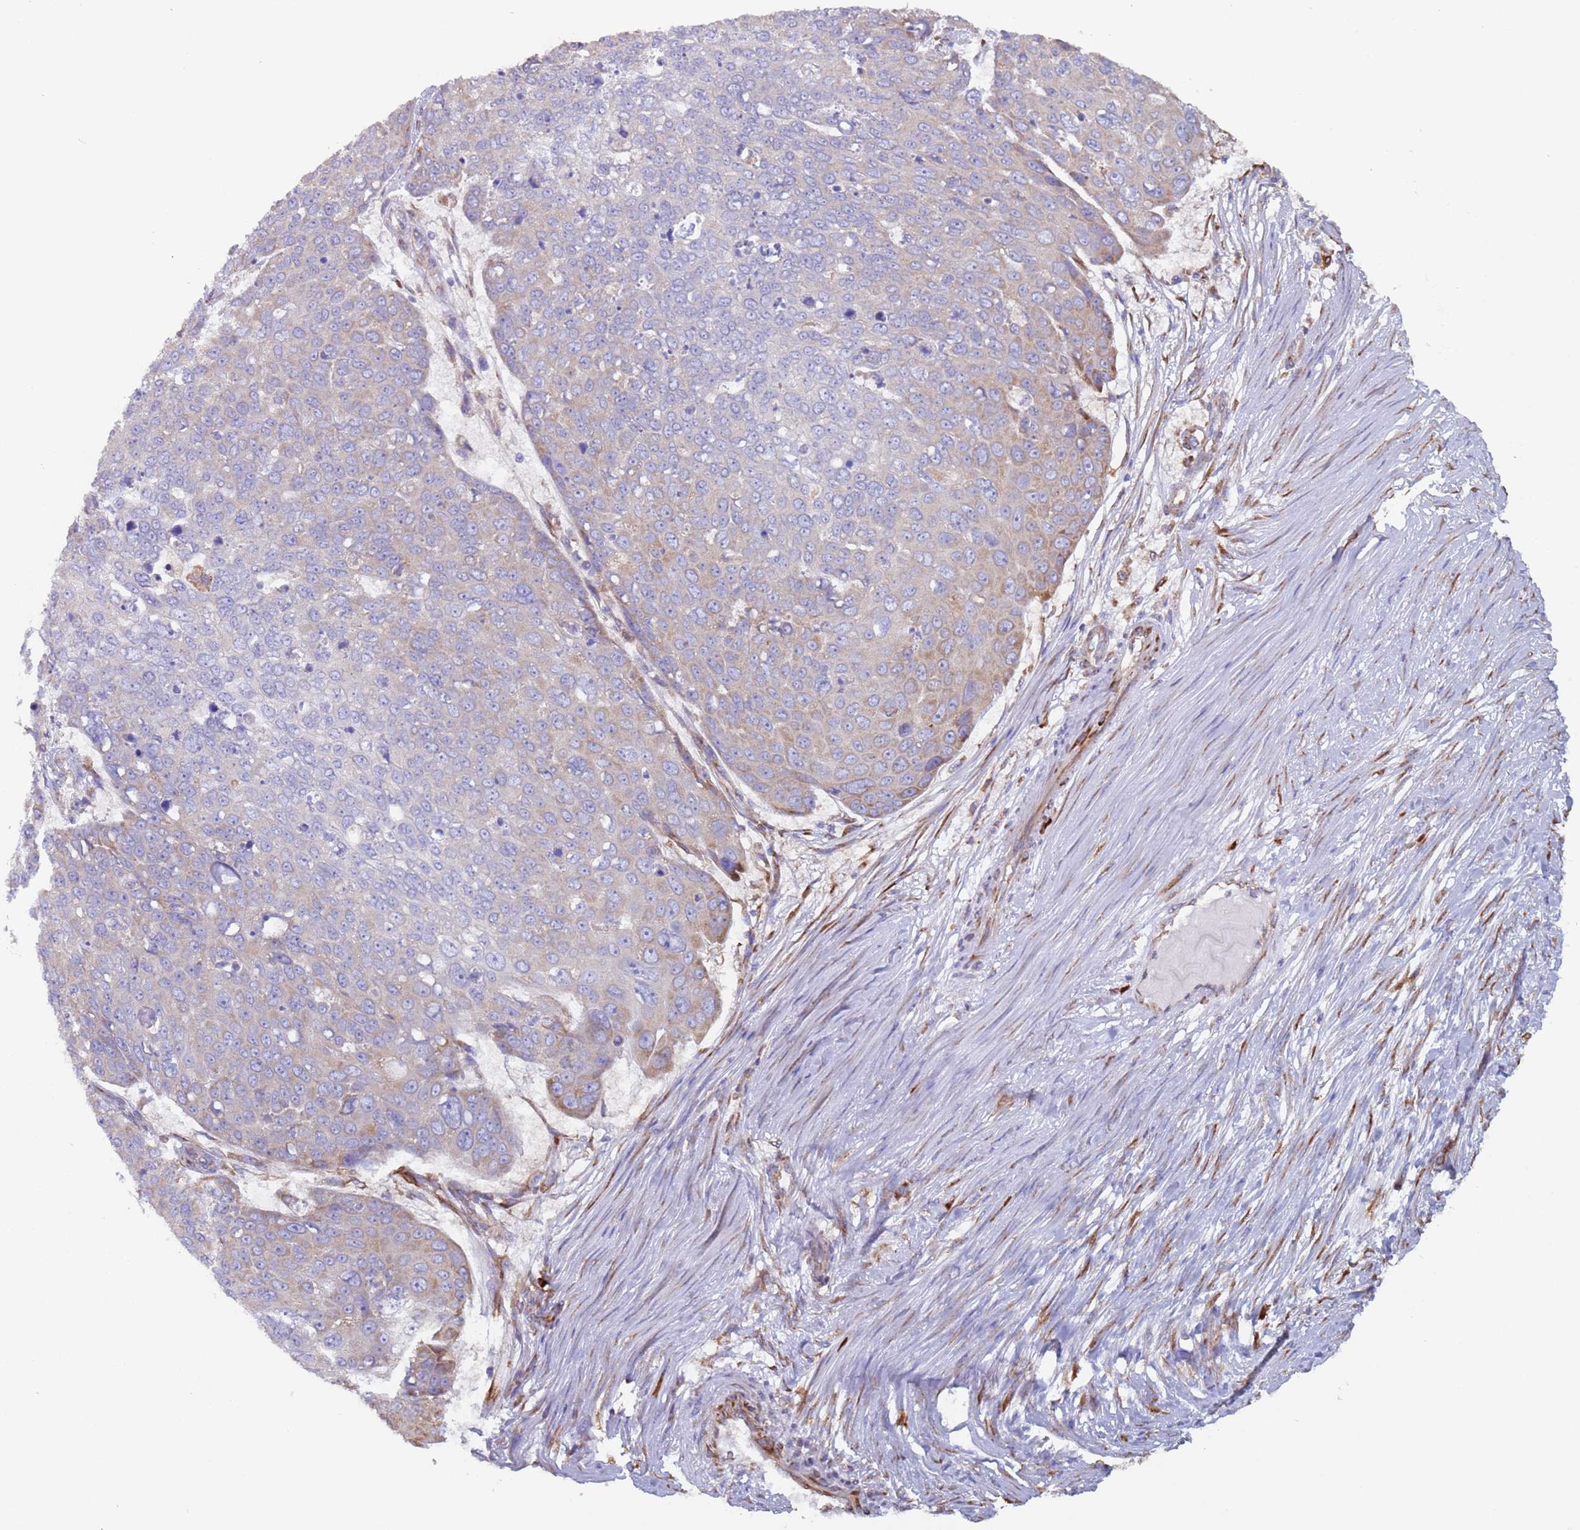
{"staining": {"intensity": "weak", "quantity": "<25%", "location": "cytoplasmic/membranous"}, "tissue": "skin cancer", "cell_type": "Tumor cells", "image_type": "cancer", "snomed": [{"axis": "morphology", "description": "Squamous cell carcinoma, NOS"}, {"axis": "topography", "description": "Skin"}], "caption": "A micrograph of skin squamous cell carcinoma stained for a protein shows no brown staining in tumor cells.", "gene": "ZNF844", "patient": {"sex": "male", "age": 71}}